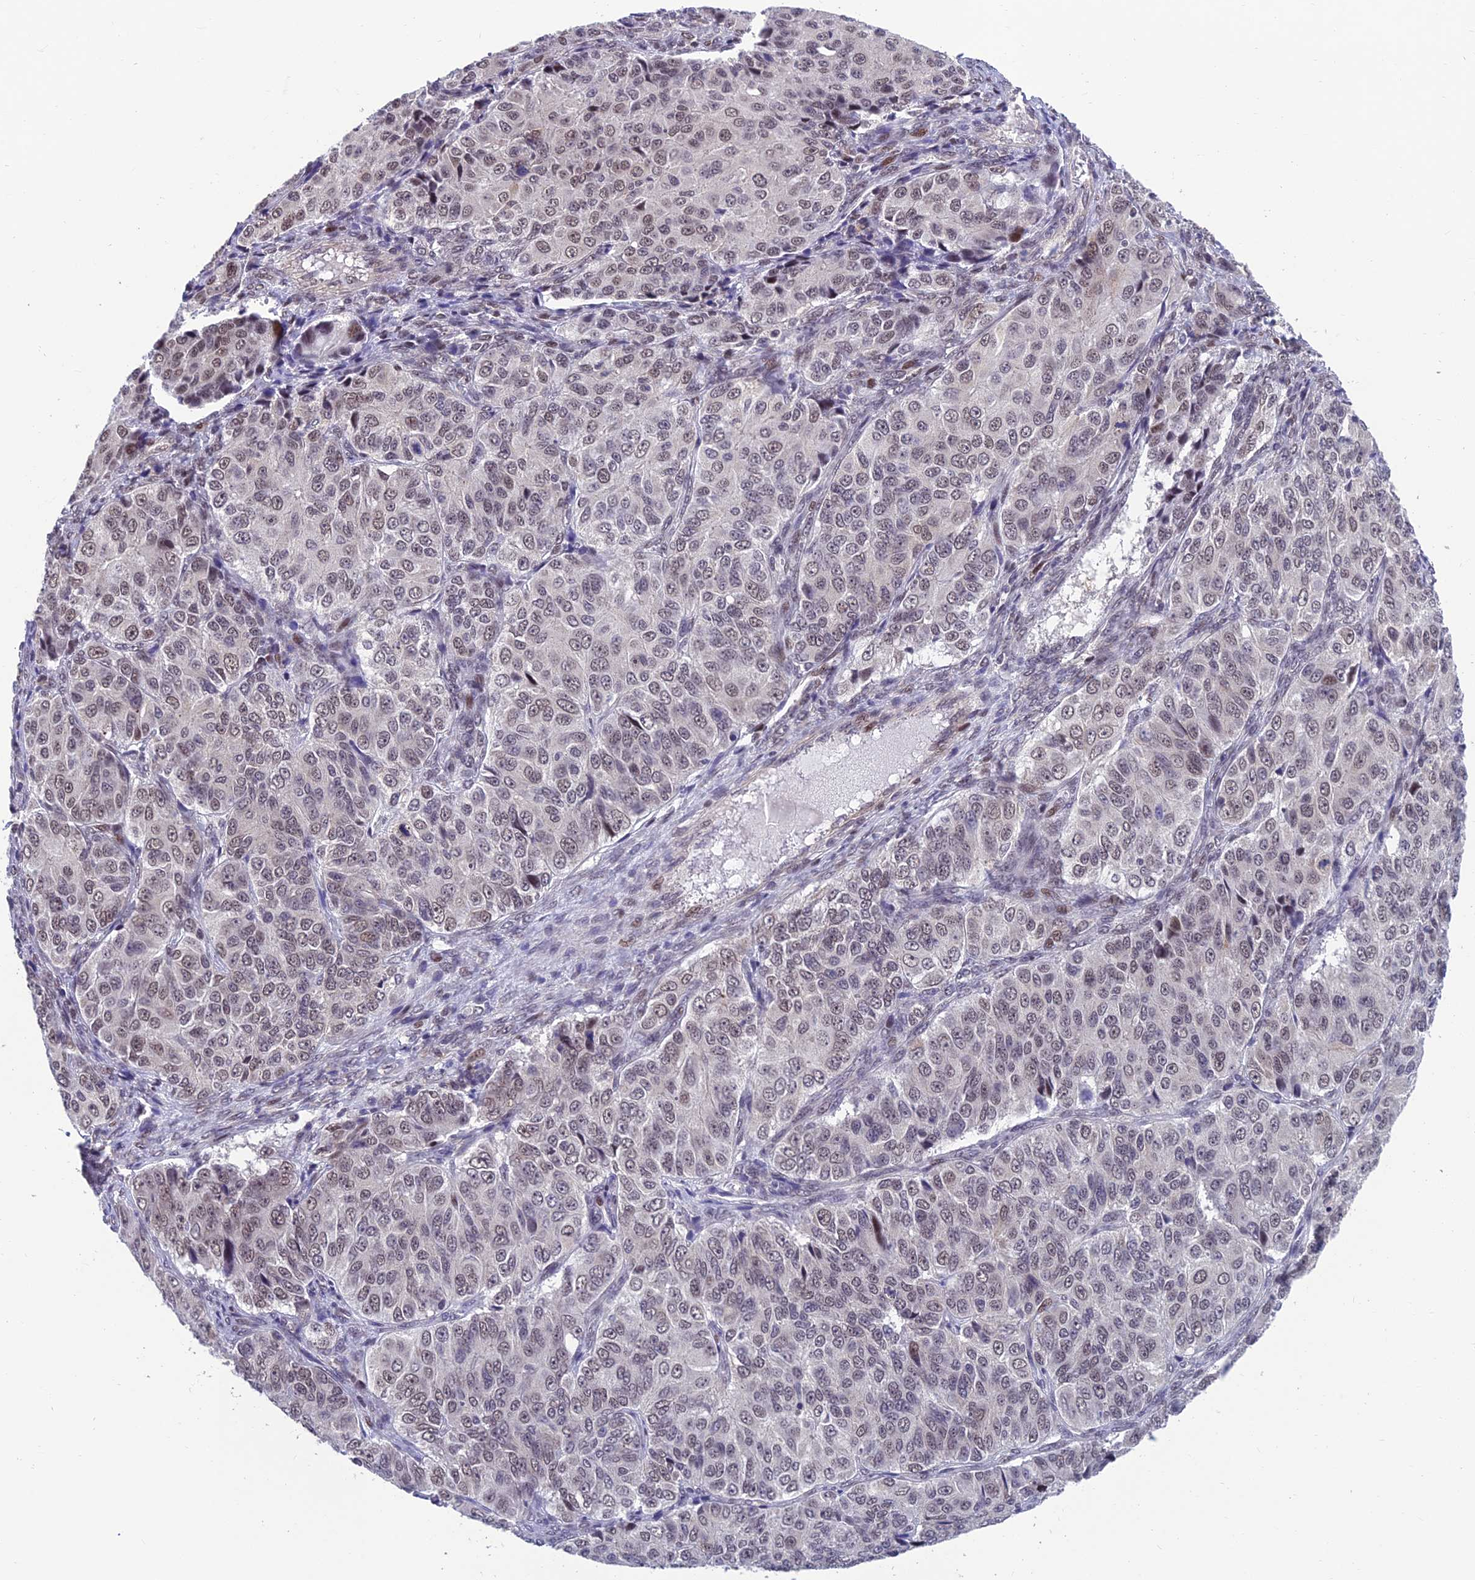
{"staining": {"intensity": "weak", "quantity": "25%-75%", "location": "nuclear"}, "tissue": "ovarian cancer", "cell_type": "Tumor cells", "image_type": "cancer", "snomed": [{"axis": "morphology", "description": "Carcinoma, endometroid"}, {"axis": "topography", "description": "Ovary"}], "caption": "Immunohistochemistry (IHC) (DAB) staining of ovarian endometroid carcinoma displays weak nuclear protein staining in about 25%-75% of tumor cells.", "gene": "KIAA1191", "patient": {"sex": "female", "age": 51}}